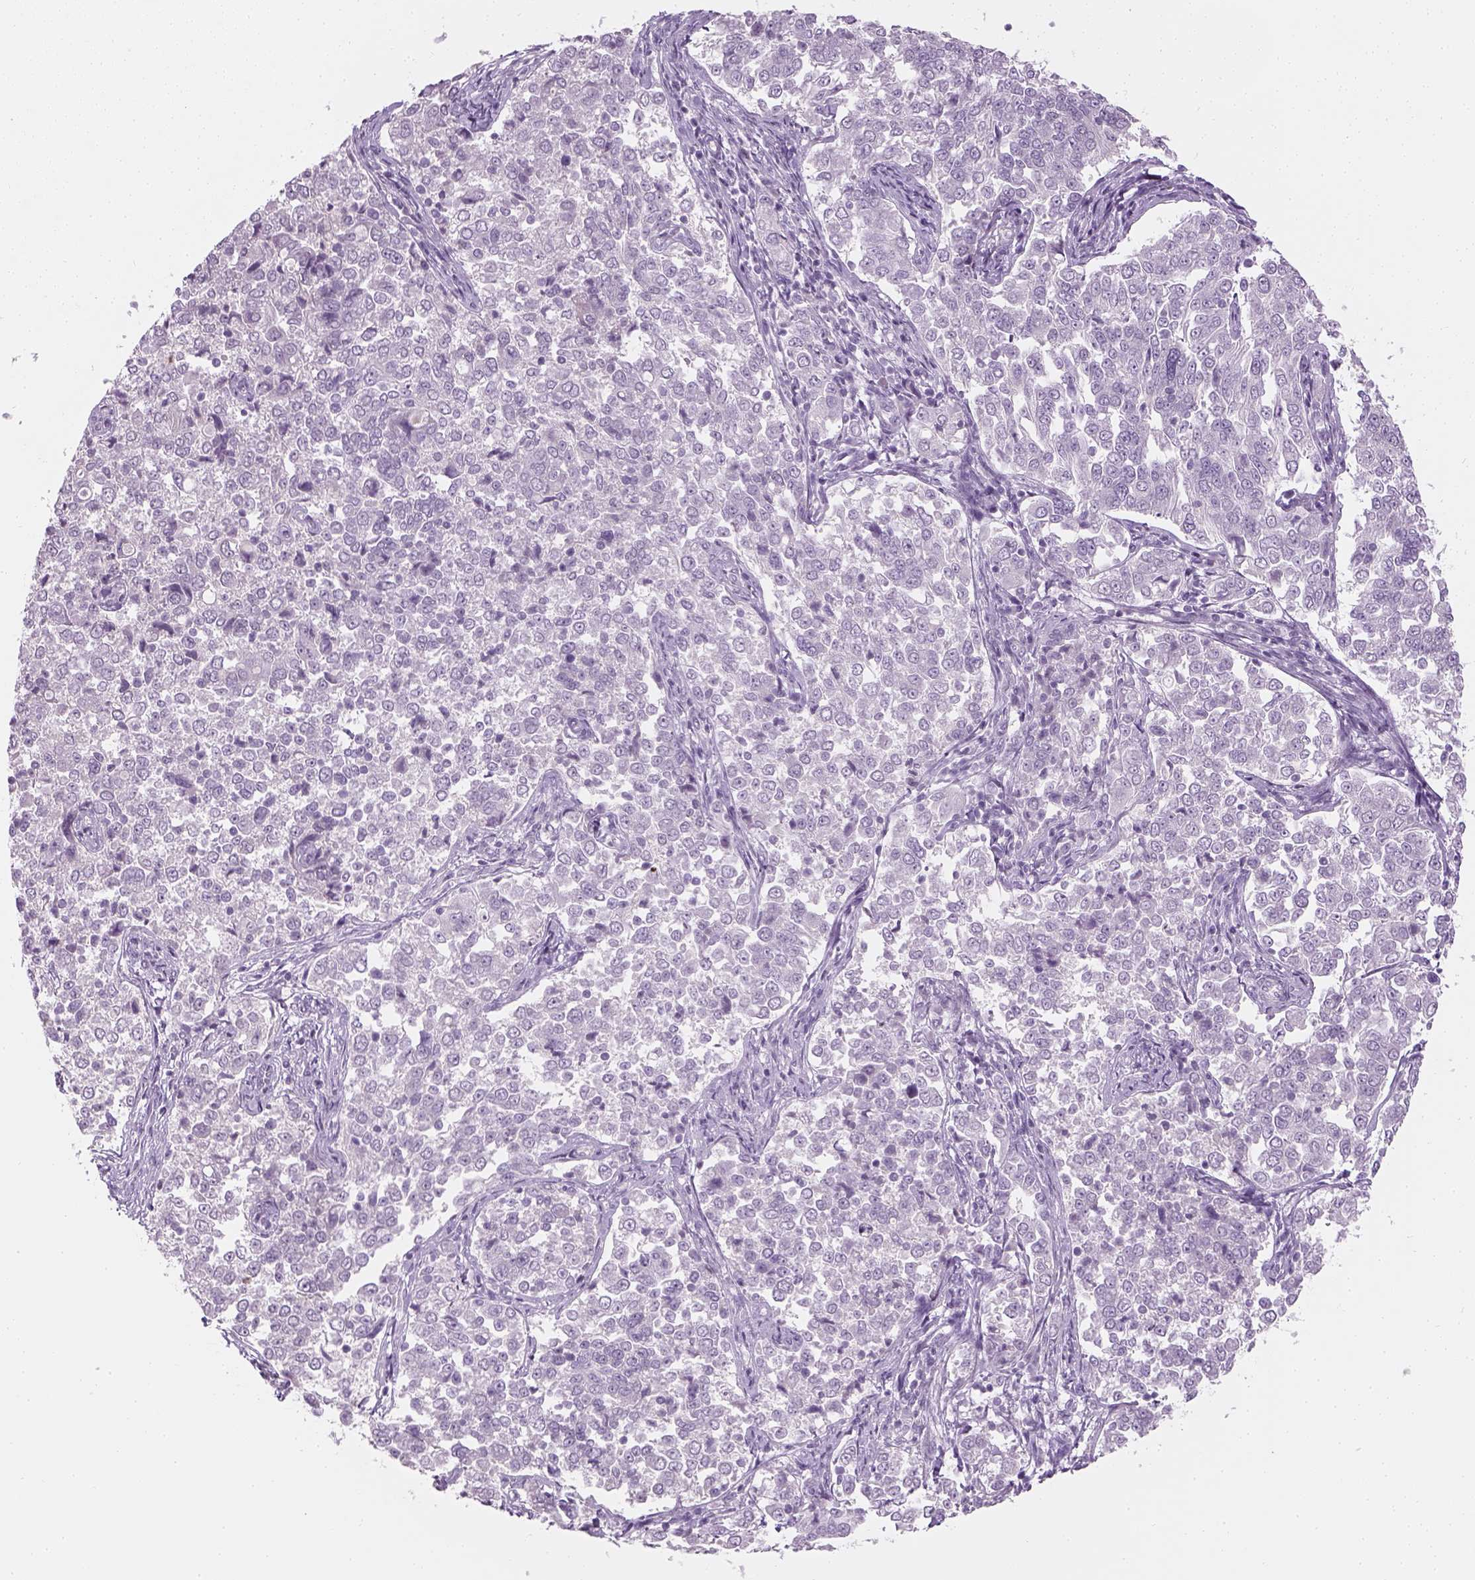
{"staining": {"intensity": "negative", "quantity": "none", "location": "none"}, "tissue": "endometrial cancer", "cell_type": "Tumor cells", "image_type": "cancer", "snomed": [{"axis": "morphology", "description": "Adenocarcinoma, NOS"}, {"axis": "topography", "description": "Endometrium"}], "caption": "Immunohistochemistry of human endometrial cancer (adenocarcinoma) displays no expression in tumor cells.", "gene": "TH", "patient": {"sex": "female", "age": 43}}